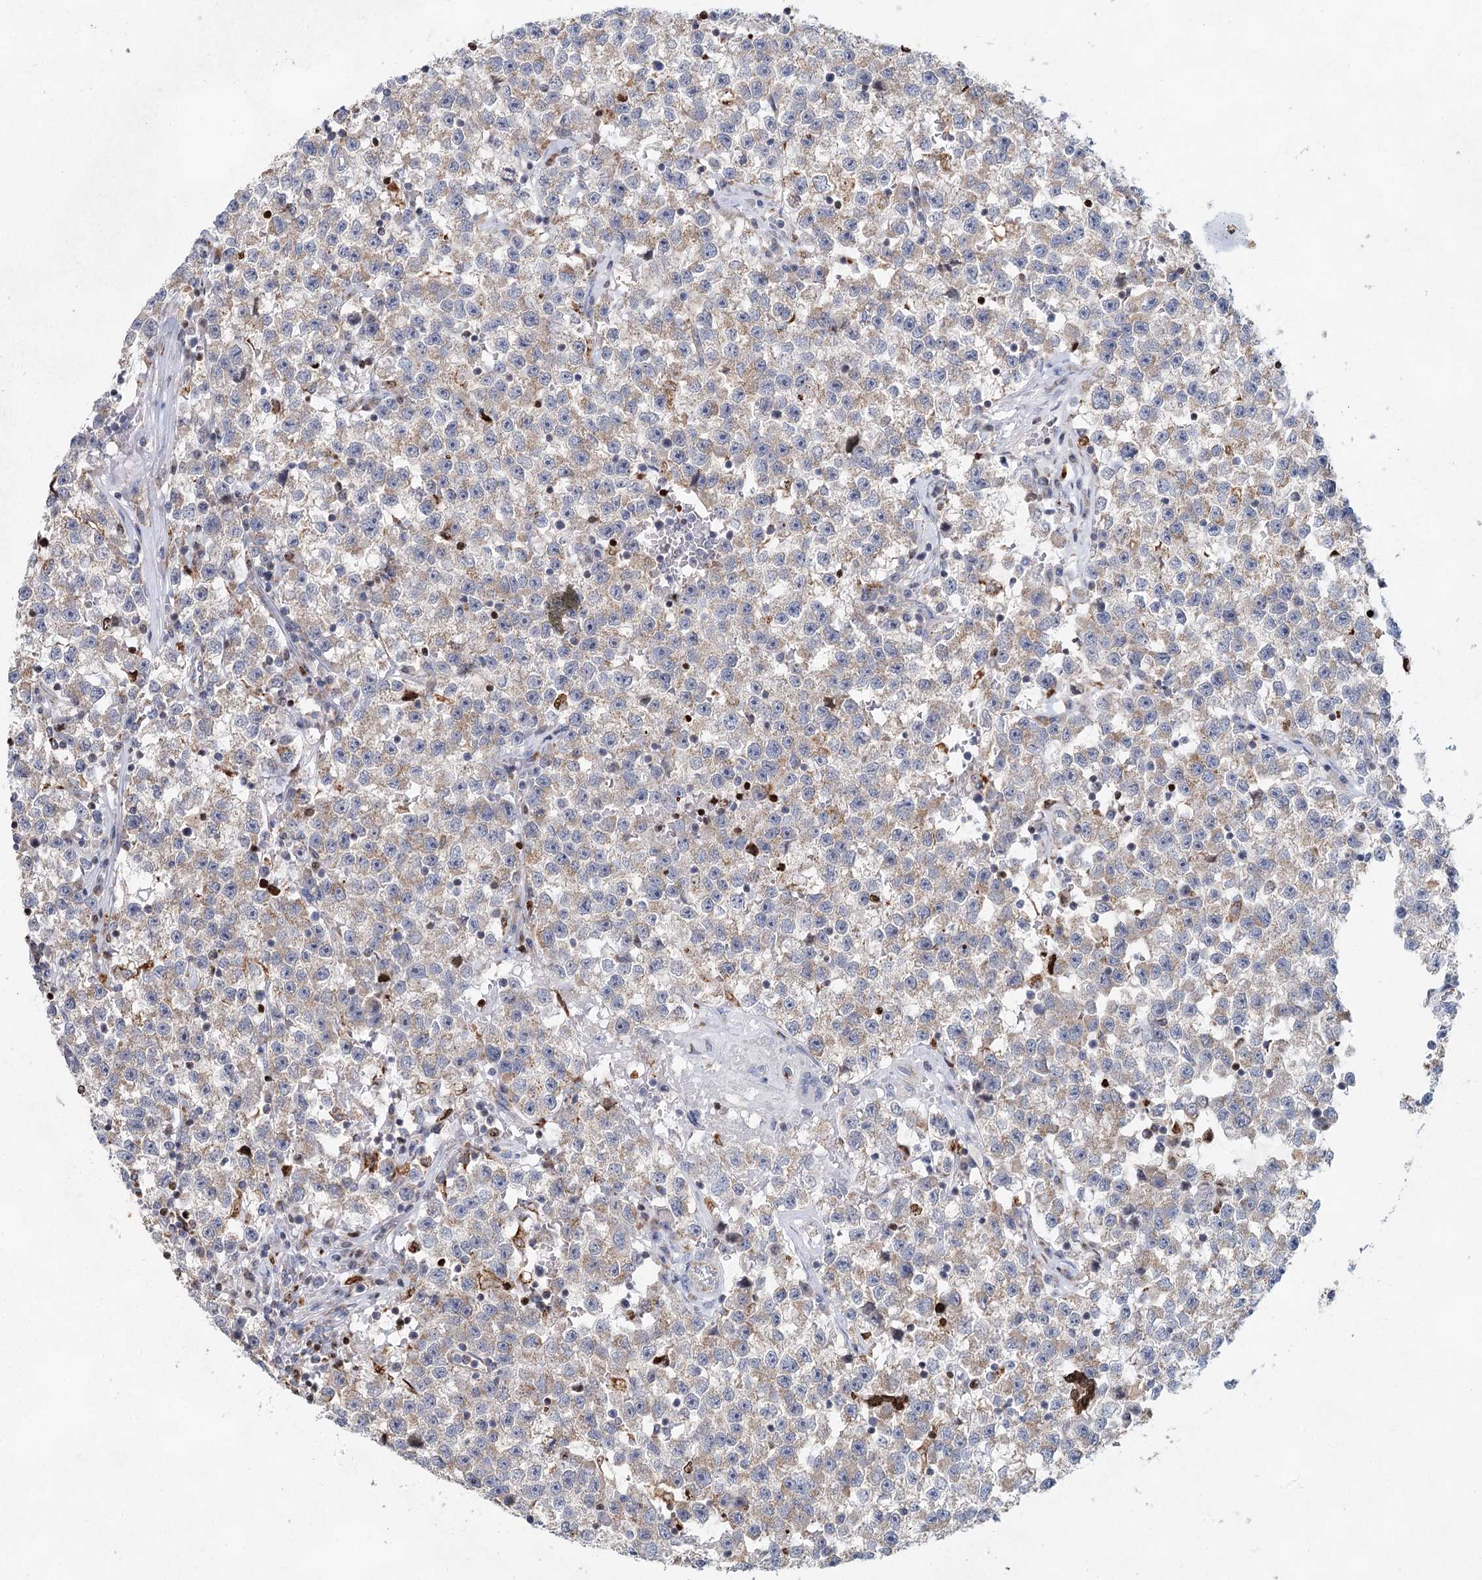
{"staining": {"intensity": "moderate", "quantity": "25%-75%", "location": "cytoplasmic/membranous"}, "tissue": "testis cancer", "cell_type": "Tumor cells", "image_type": "cancer", "snomed": [{"axis": "morphology", "description": "Seminoma, NOS"}, {"axis": "topography", "description": "Testis"}], "caption": "Testis seminoma stained with DAB immunohistochemistry displays medium levels of moderate cytoplasmic/membranous staining in approximately 25%-75% of tumor cells. (IHC, brightfield microscopy, high magnification).", "gene": "XPO6", "patient": {"sex": "male", "age": 22}}